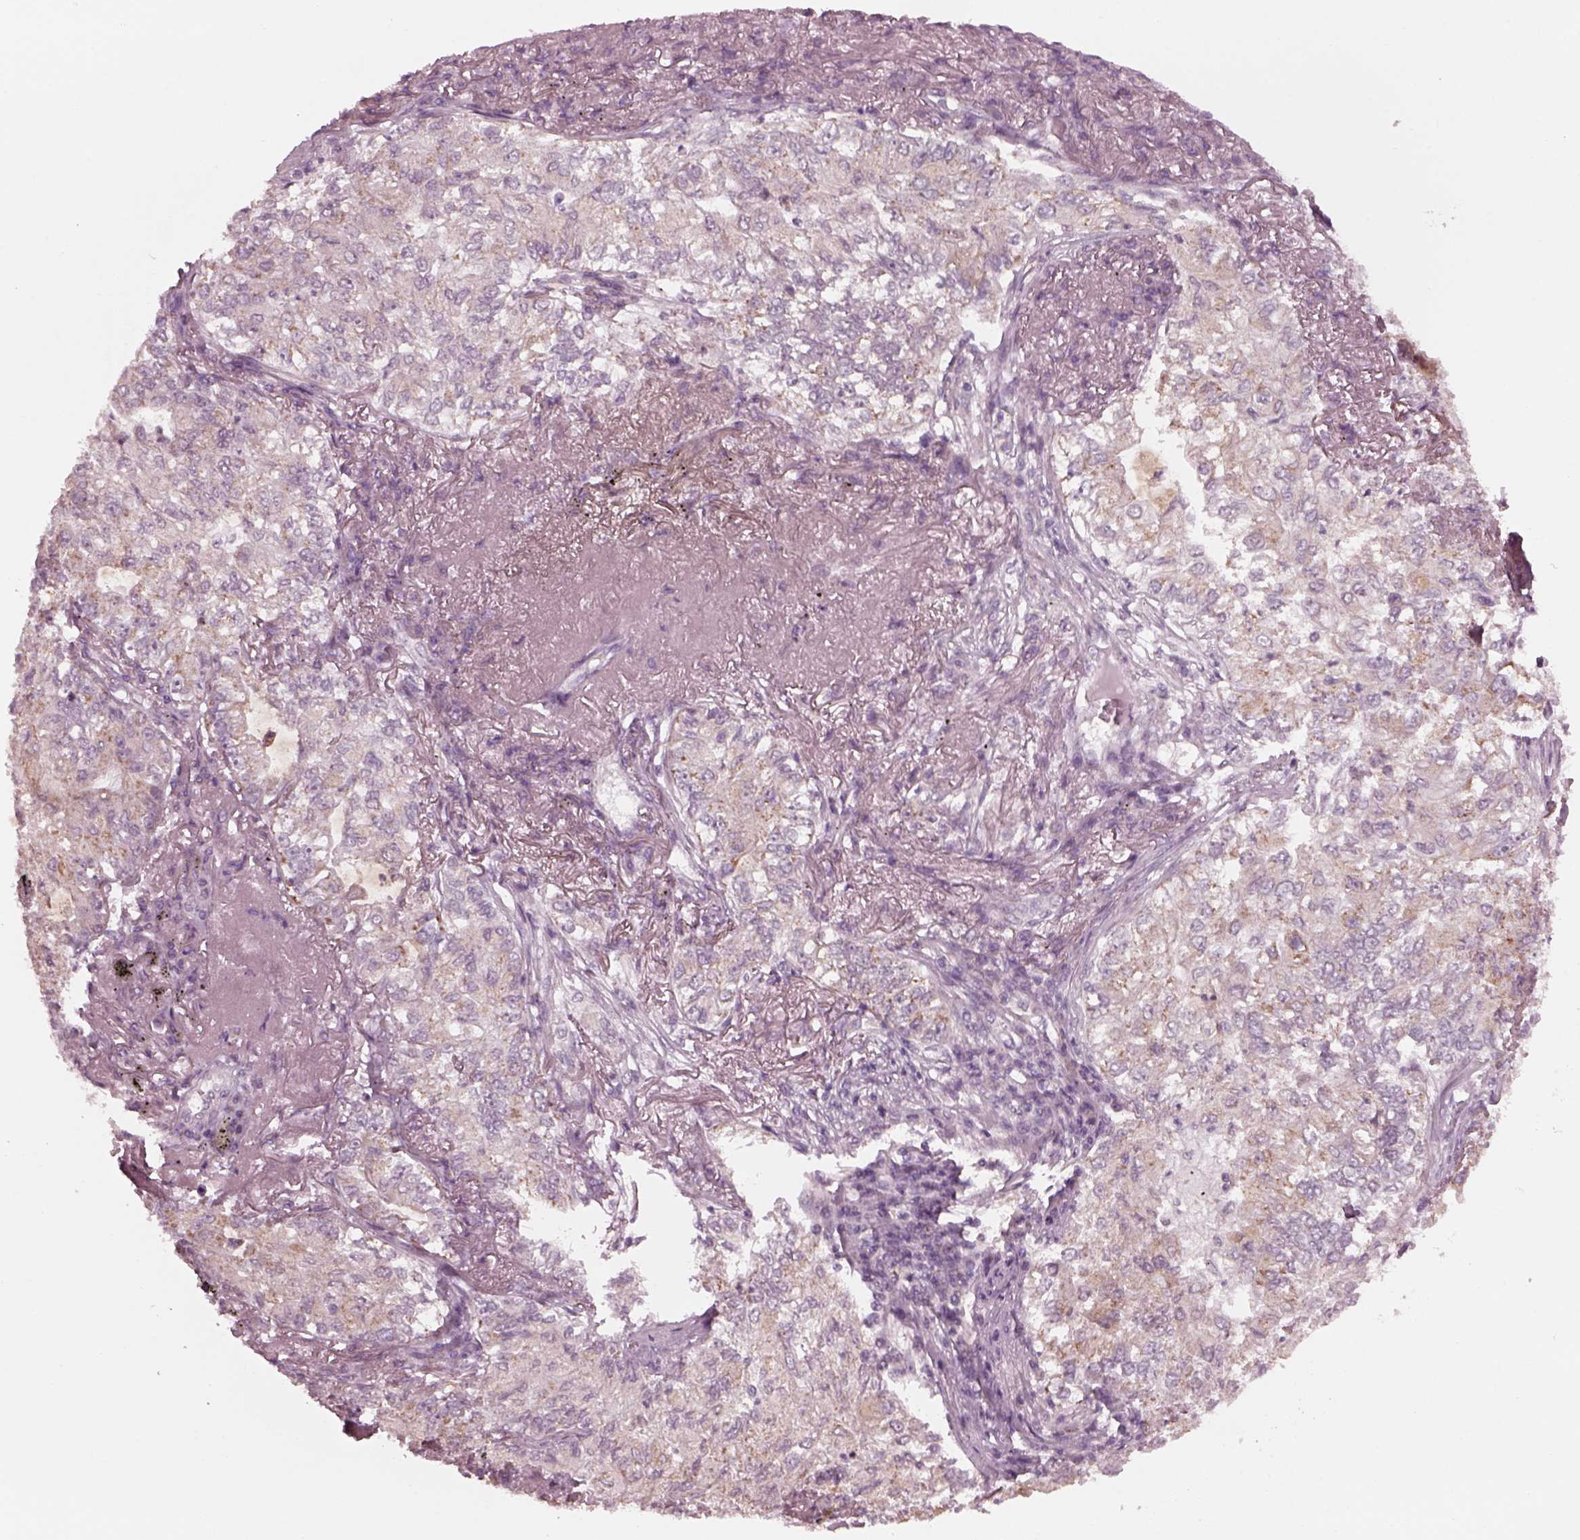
{"staining": {"intensity": "weak", "quantity": "<25%", "location": "cytoplasmic/membranous"}, "tissue": "lung cancer", "cell_type": "Tumor cells", "image_type": "cancer", "snomed": [{"axis": "morphology", "description": "Adenocarcinoma, NOS"}, {"axis": "topography", "description": "Lung"}], "caption": "High power microscopy micrograph of an IHC histopathology image of adenocarcinoma (lung), revealing no significant expression in tumor cells.", "gene": "CELSR3", "patient": {"sex": "female", "age": 73}}